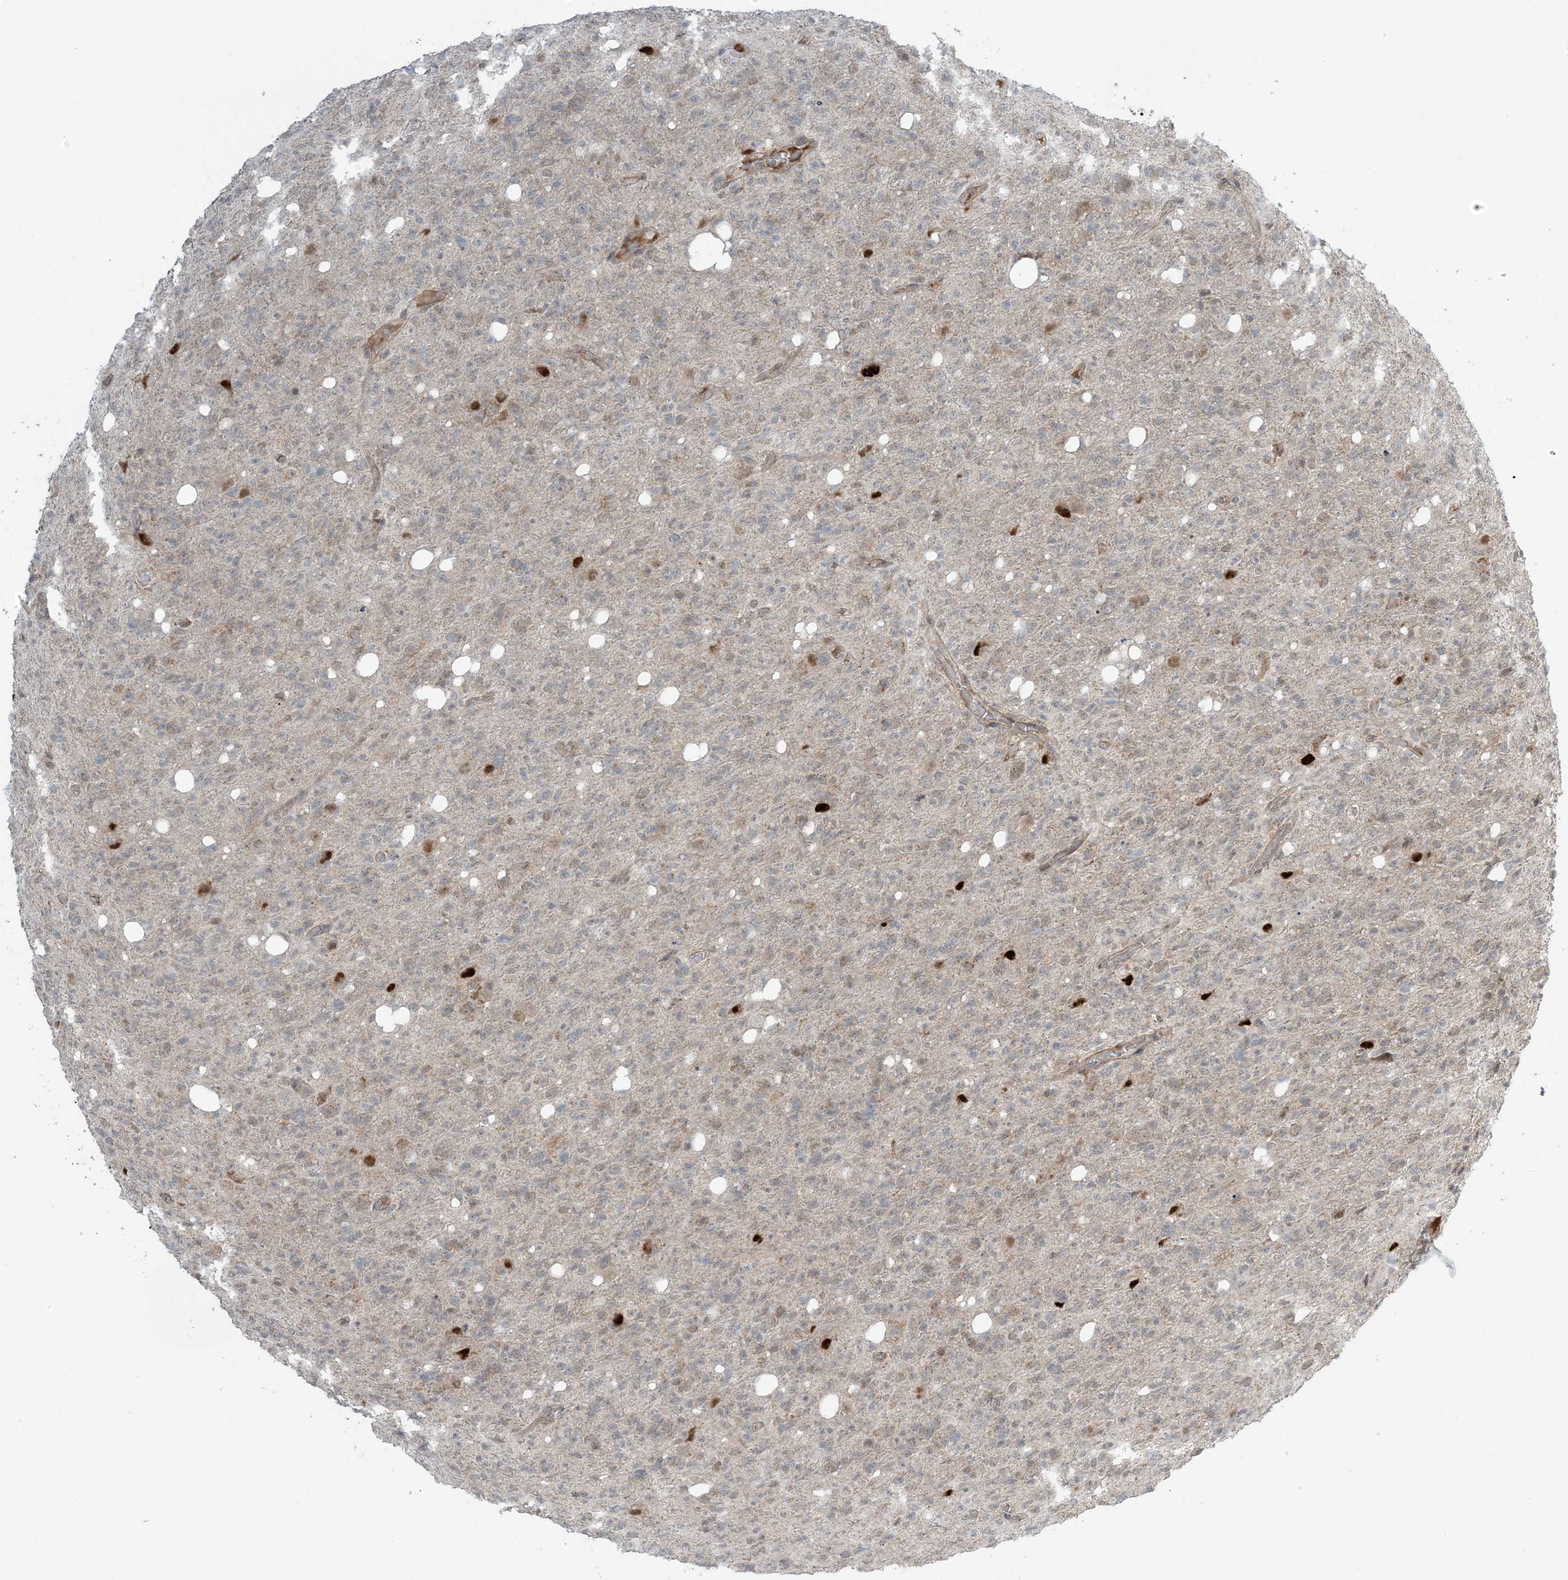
{"staining": {"intensity": "weak", "quantity": "<25%", "location": "cytoplasmic/membranous"}, "tissue": "glioma", "cell_type": "Tumor cells", "image_type": "cancer", "snomed": [{"axis": "morphology", "description": "Glioma, malignant, High grade"}, {"axis": "topography", "description": "Brain"}], "caption": "This image is of malignant glioma (high-grade) stained with IHC to label a protein in brown with the nuclei are counter-stained blue. There is no expression in tumor cells.", "gene": "PHLDB2", "patient": {"sex": "female", "age": 57}}